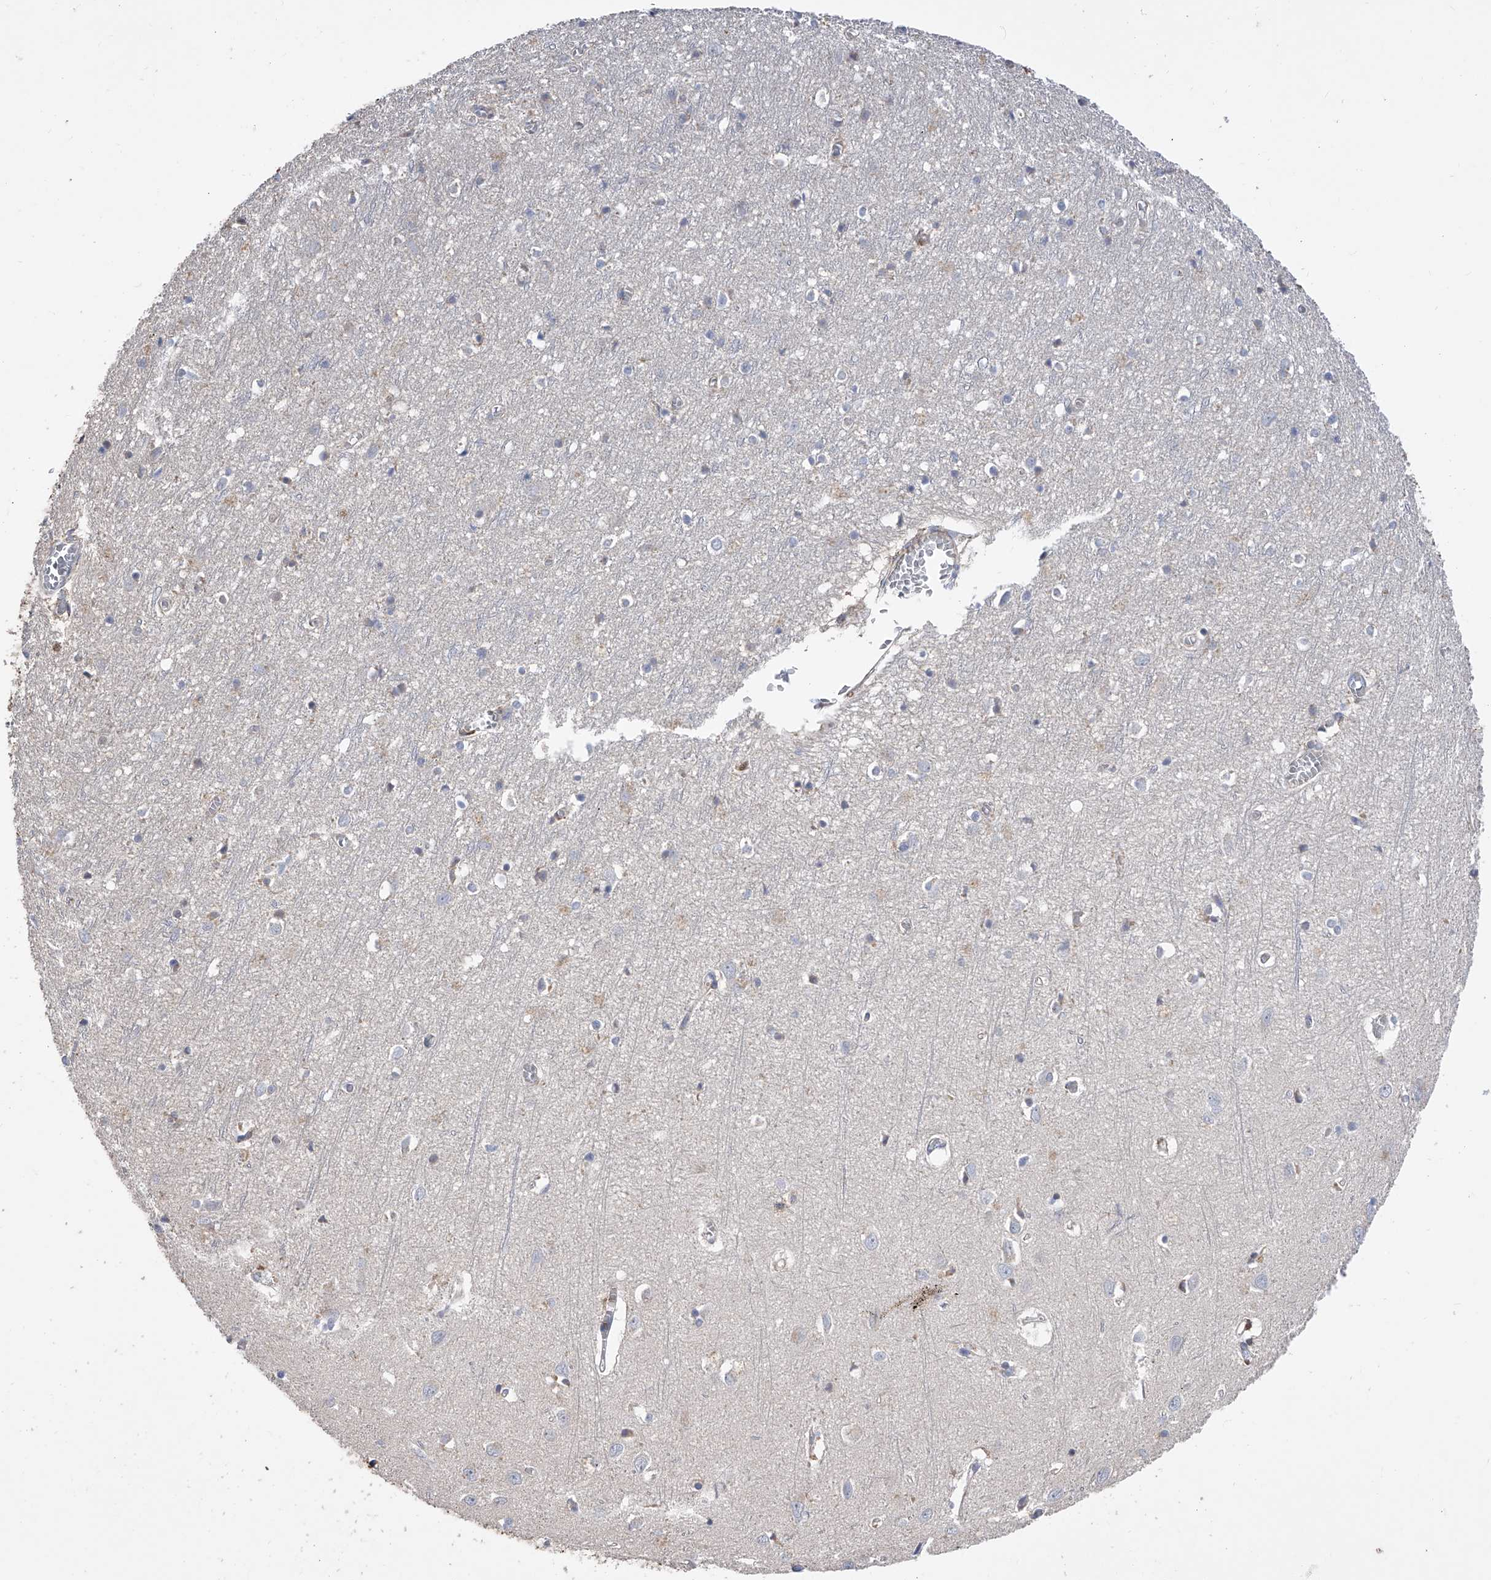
{"staining": {"intensity": "negative", "quantity": "none", "location": "none"}, "tissue": "cerebral cortex", "cell_type": "Endothelial cells", "image_type": "normal", "snomed": [{"axis": "morphology", "description": "Normal tissue, NOS"}, {"axis": "topography", "description": "Cerebral cortex"}], "caption": "An immunohistochemistry (IHC) photomicrograph of benign cerebral cortex is shown. There is no staining in endothelial cells of cerebral cortex.", "gene": "PDSS2", "patient": {"sex": "female", "age": 64}}